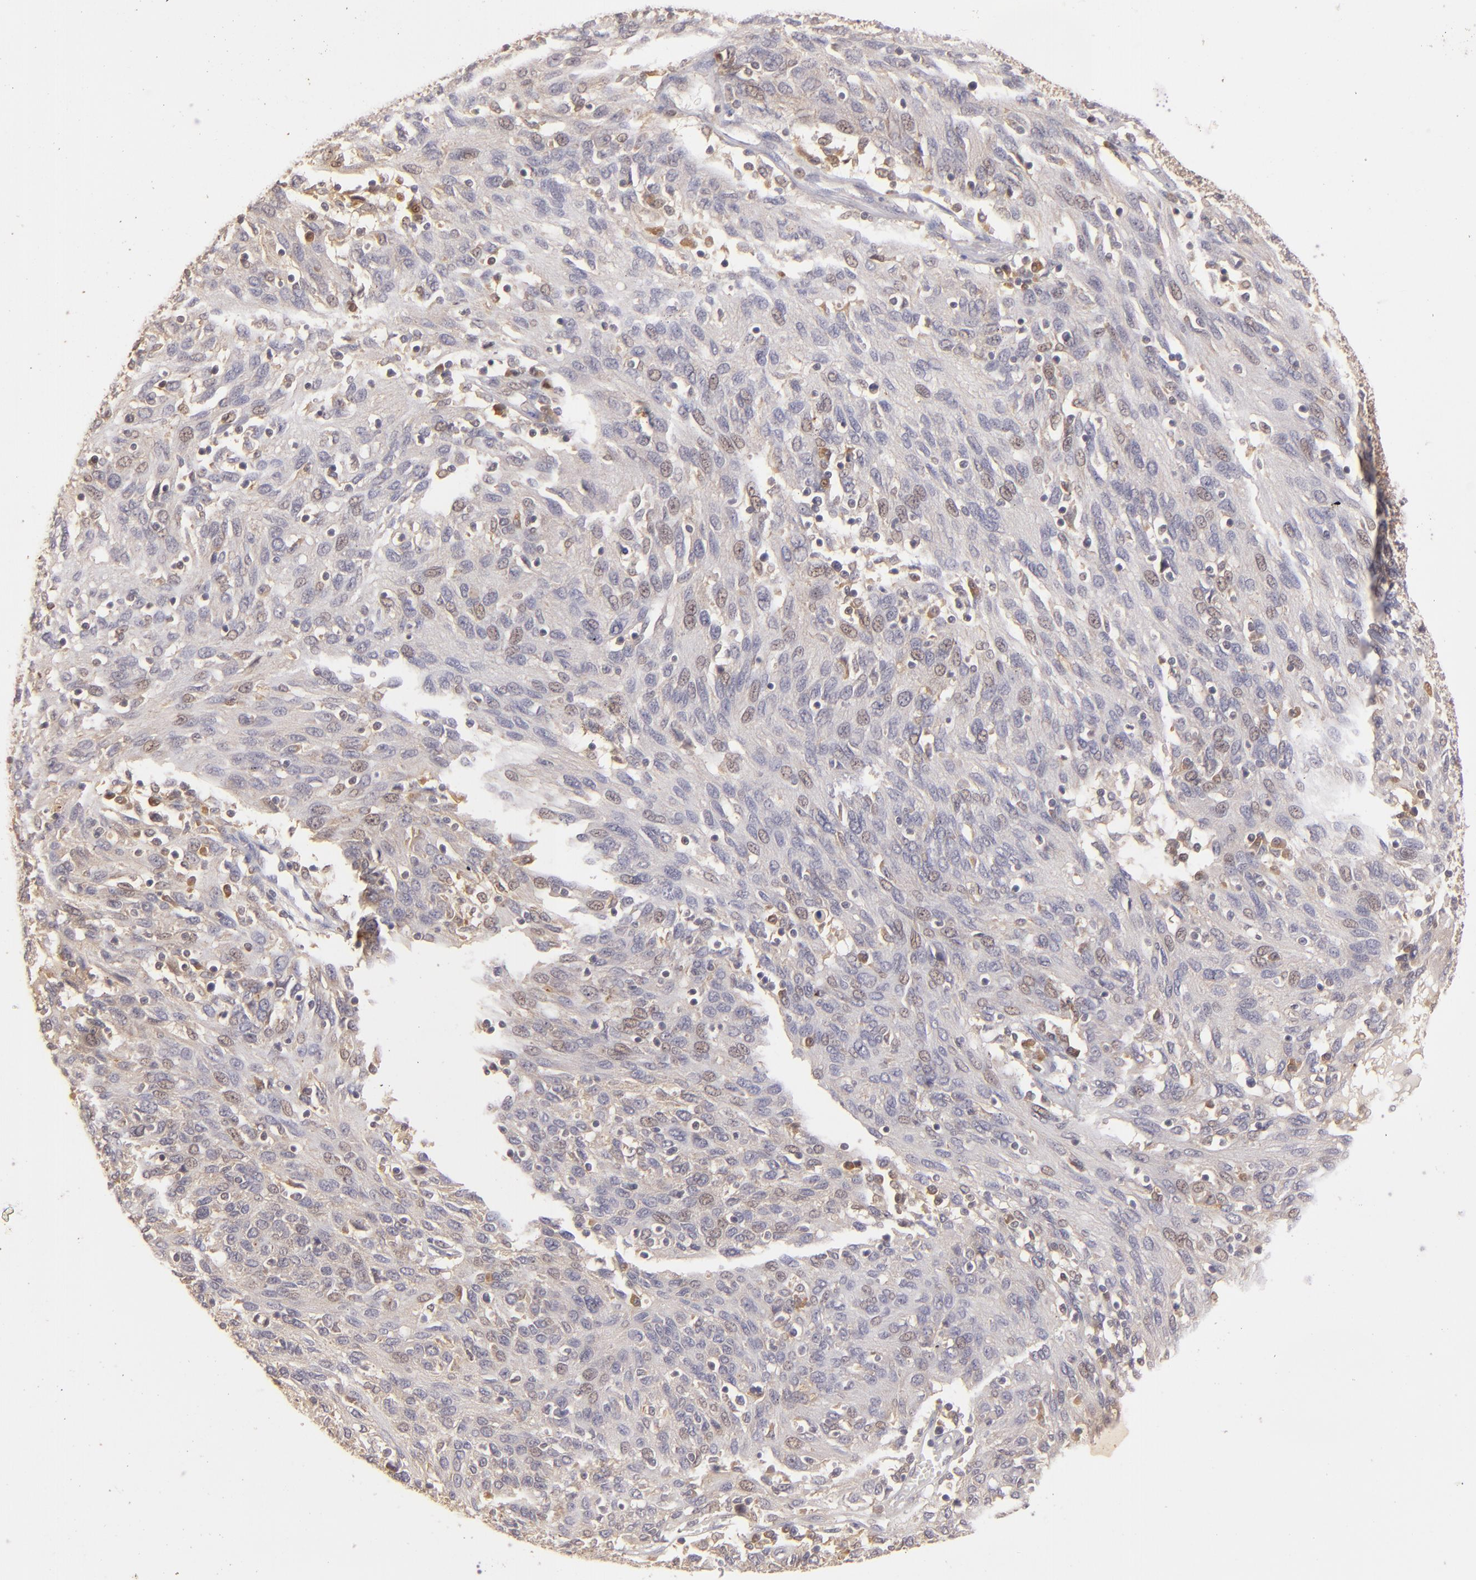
{"staining": {"intensity": "weak", "quantity": ">75%", "location": "cytoplasmic/membranous"}, "tissue": "ovarian cancer", "cell_type": "Tumor cells", "image_type": "cancer", "snomed": [{"axis": "morphology", "description": "Carcinoma, endometroid"}, {"axis": "topography", "description": "Ovary"}], "caption": "A low amount of weak cytoplasmic/membranous staining is seen in about >75% of tumor cells in ovarian endometroid carcinoma tissue.", "gene": "PRKCD", "patient": {"sex": "female", "age": 50}}